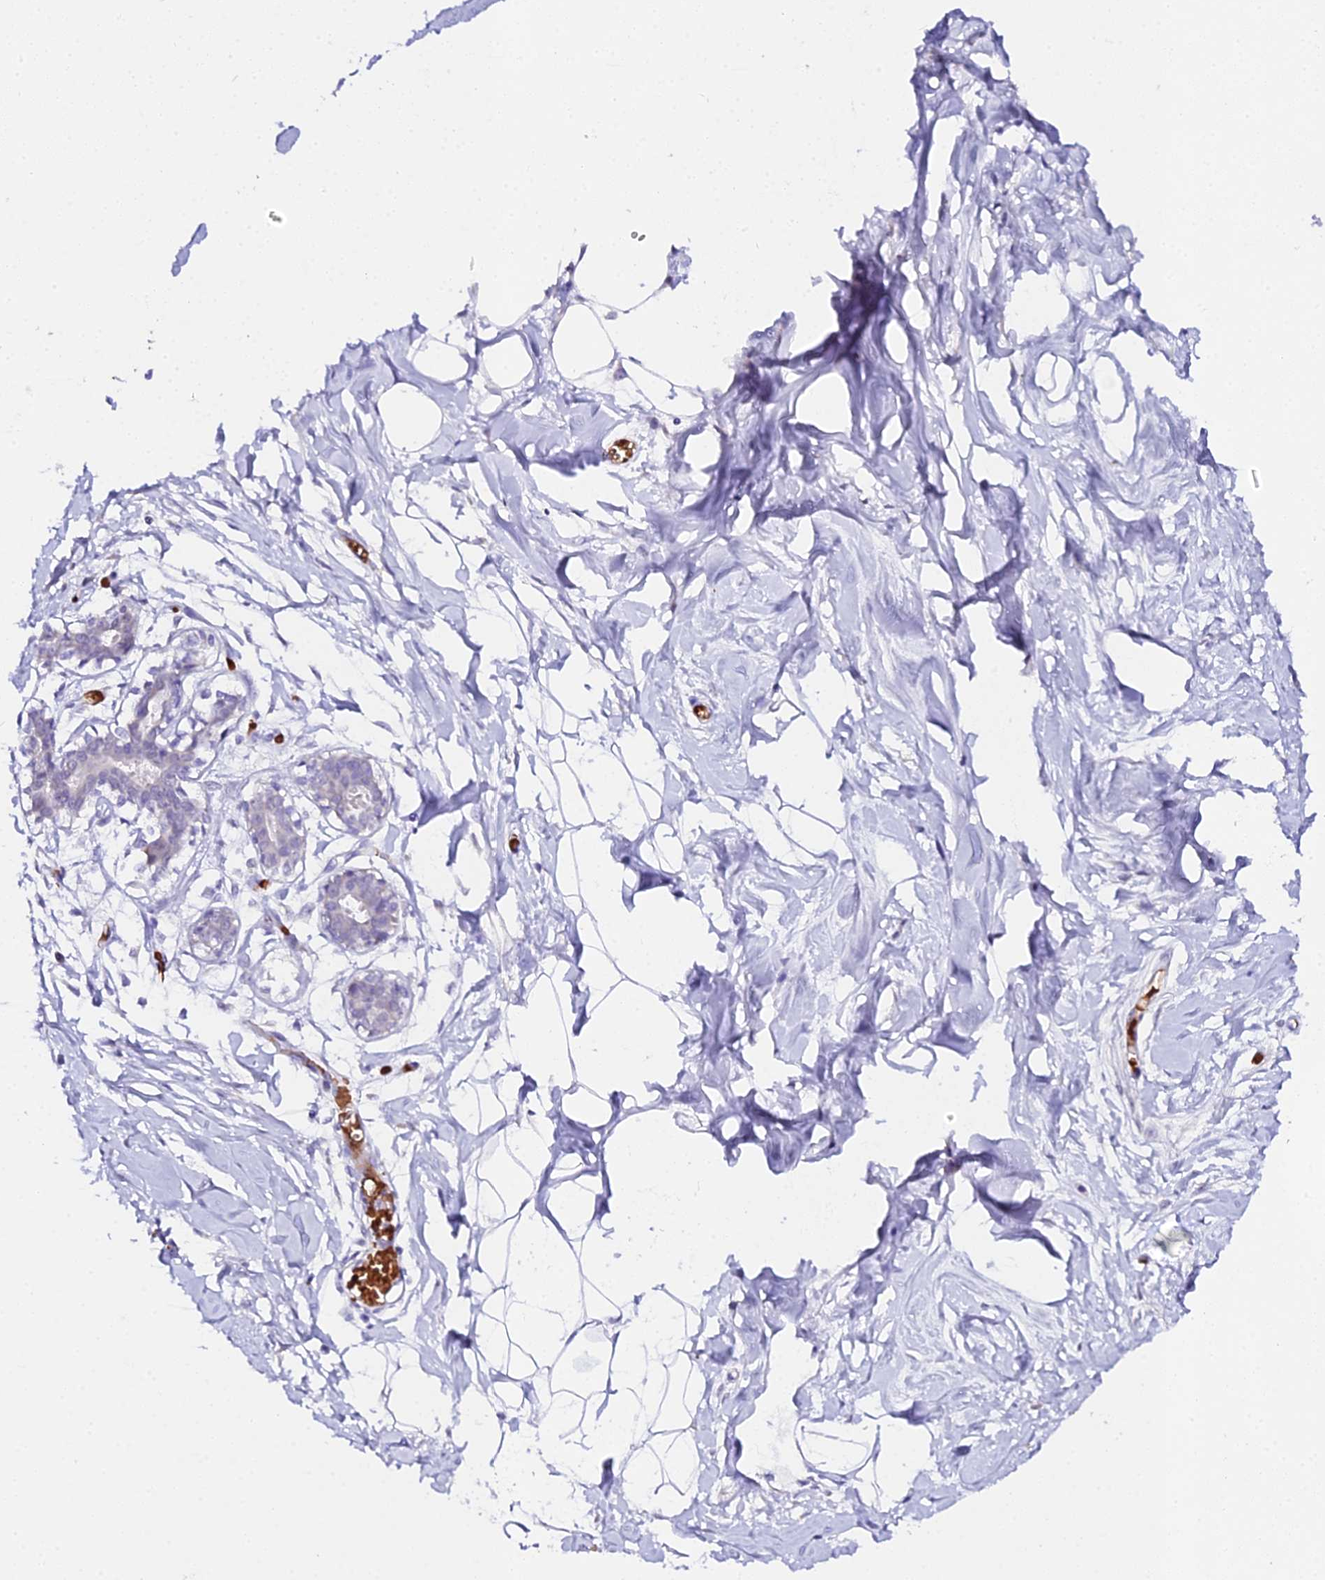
{"staining": {"intensity": "negative", "quantity": "none", "location": "none"}, "tissue": "breast", "cell_type": "Adipocytes", "image_type": "normal", "snomed": [{"axis": "morphology", "description": "Normal tissue, NOS"}, {"axis": "topography", "description": "Breast"}], "caption": "Immunohistochemistry (IHC) of normal human breast exhibits no positivity in adipocytes. Nuclei are stained in blue.", "gene": "CFAP45", "patient": {"sex": "female", "age": 27}}